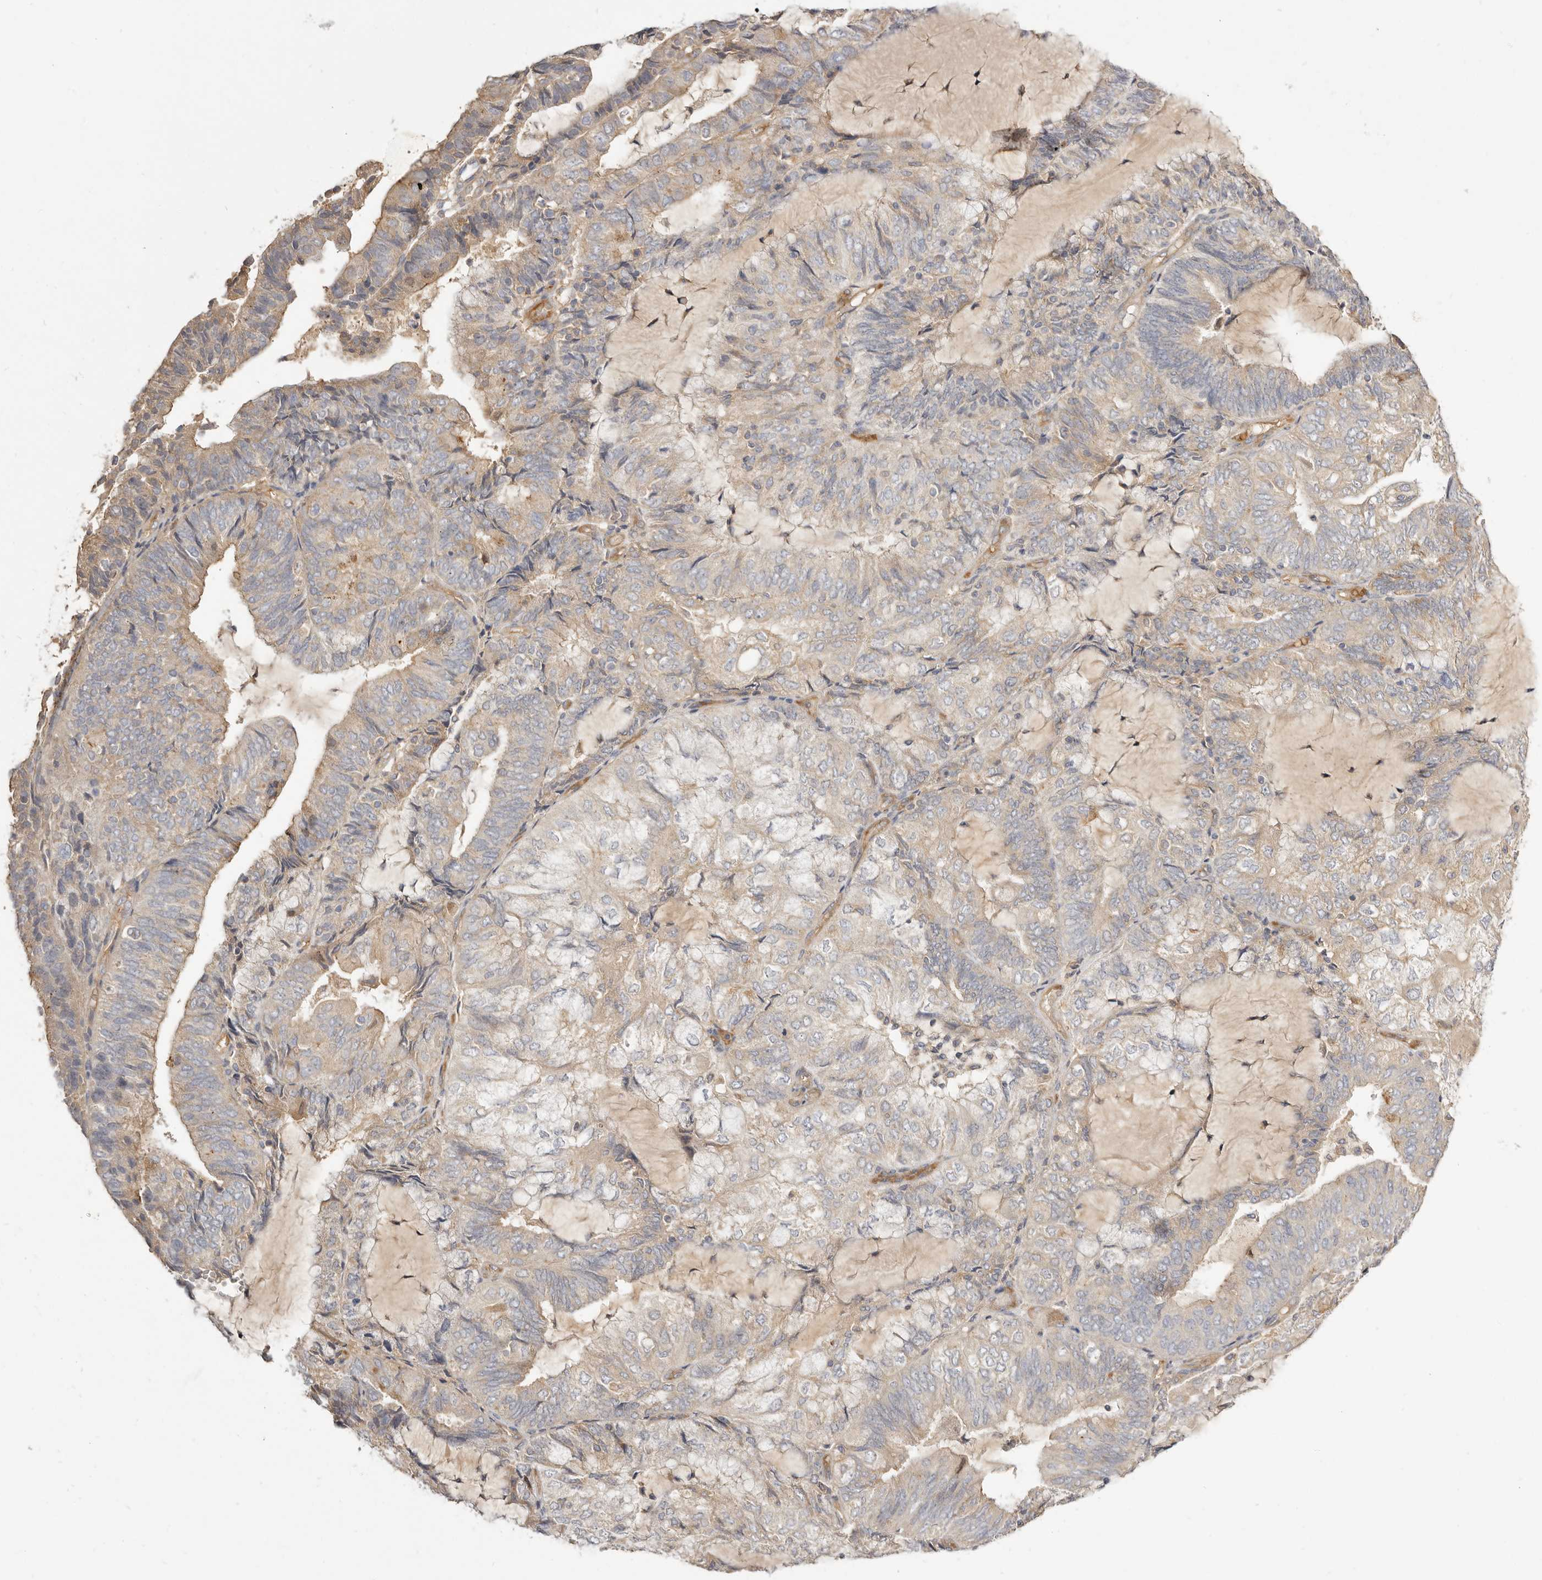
{"staining": {"intensity": "weak", "quantity": "25%-75%", "location": "cytoplasmic/membranous"}, "tissue": "endometrial cancer", "cell_type": "Tumor cells", "image_type": "cancer", "snomed": [{"axis": "morphology", "description": "Adenocarcinoma, NOS"}, {"axis": "topography", "description": "Endometrium"}], "caption": "An image of human endometrial cancer (adenocarcinoma) stained for a protein demonstrates weak cytoplasmic/membranous brown staining in tumor cells. Immunohistochemistry stains the protein in brown and the nuclei are stained blue.", "gene": "ADAMTS9", "patient": {"sex": "female", "age": 81}}